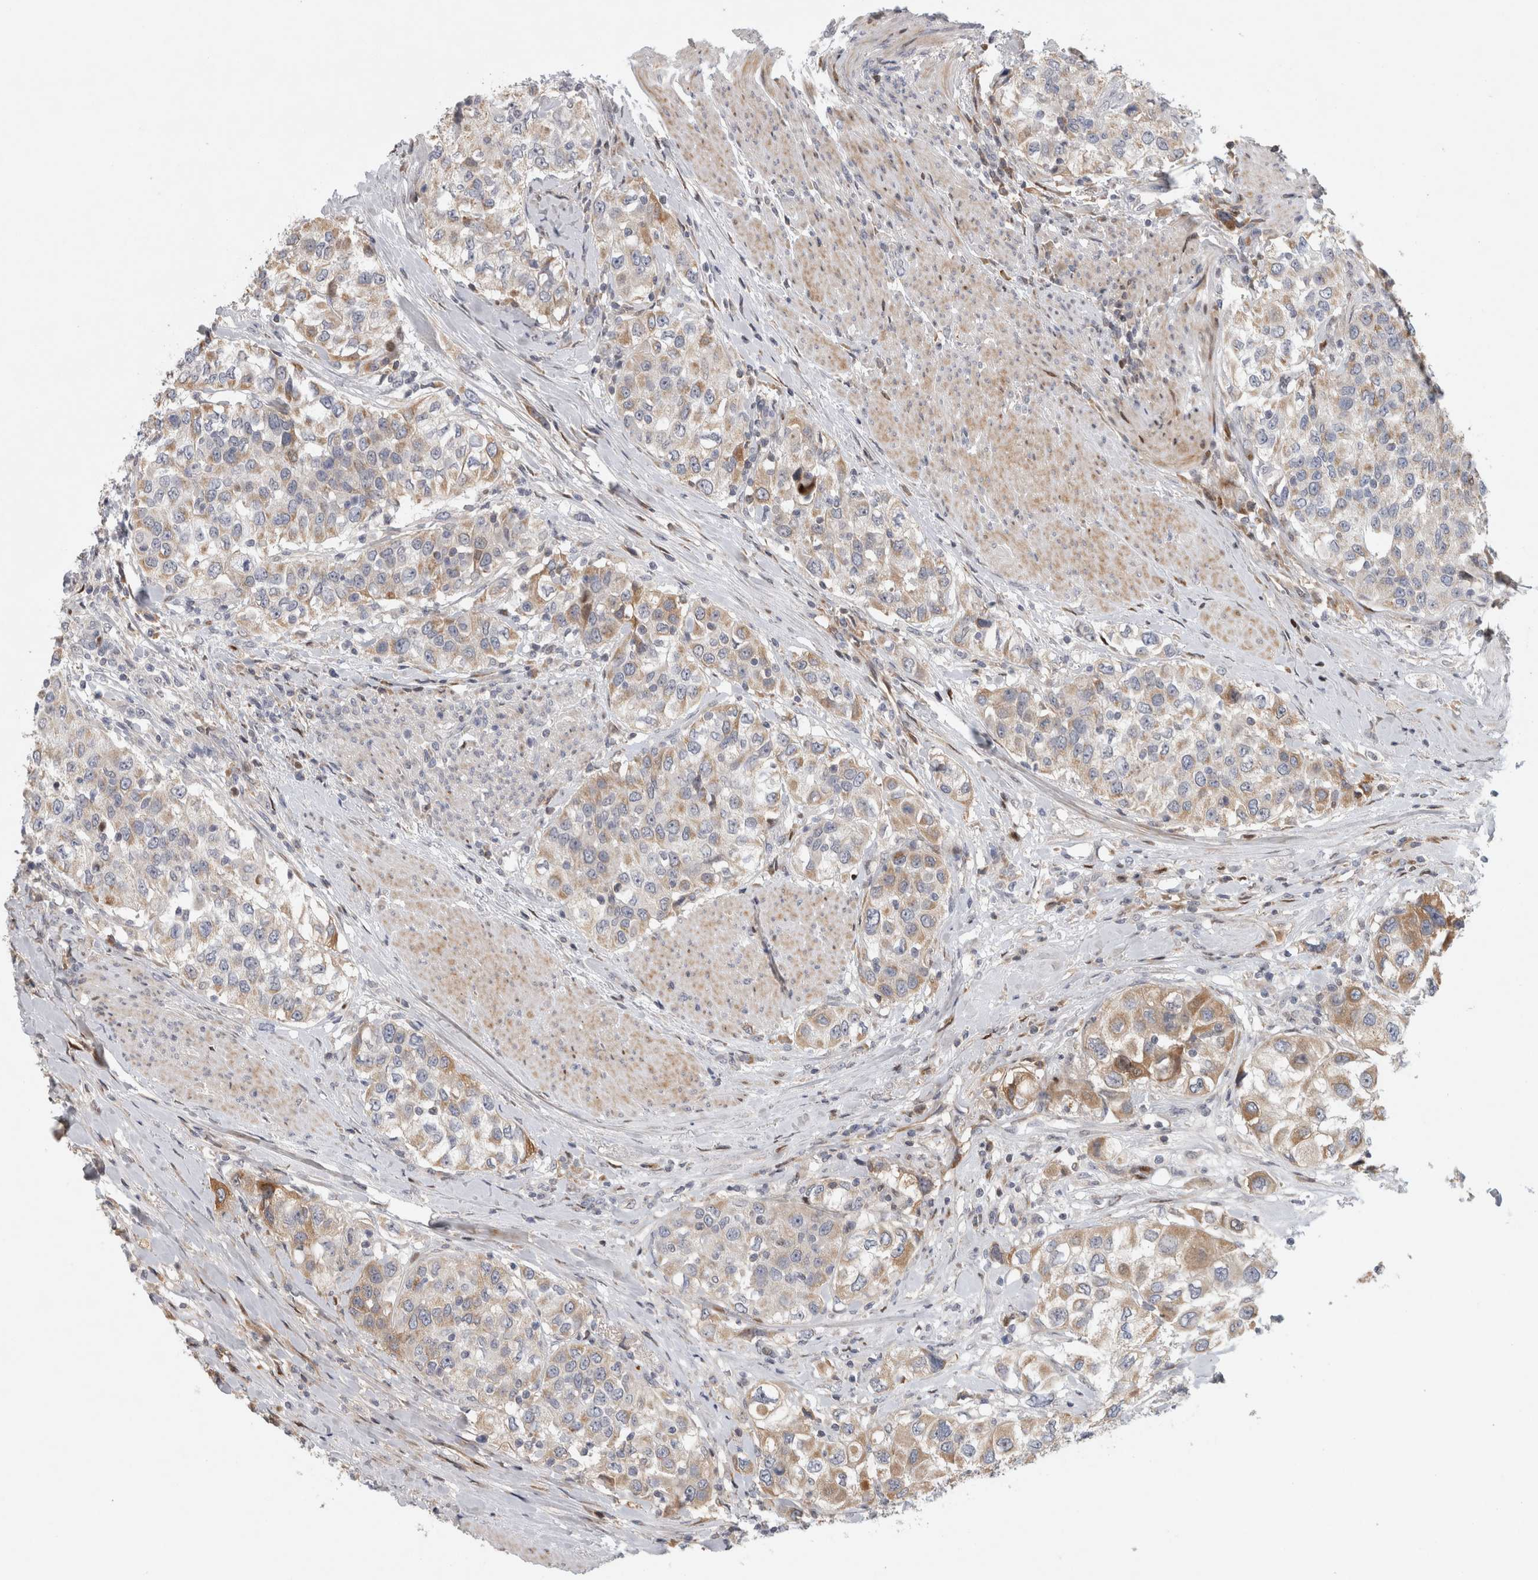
{"staining": {"intensity": "moderate", "quantity": "25%-75%", "location": "cytoplasmic/membranous"}, "tissue": "urothelial cancer", "cell_type": "Tumor cells", "image_type": "cancer", "snomed": [{"axis": "morphology", "description": "Urothelial carcinoma, High grade"}, {"axis": "topography", "description": "Urinary bladder"}], "caption": "A brown stain shows moderate cytoplasmic/membranous positivity of a protein in urothelial cancer tumor cells. (brown staining indicates protein expression, while blue staining denotes nuclei).", "gene": "RBM48", "patient": {"sex": "female", "age": 80}}